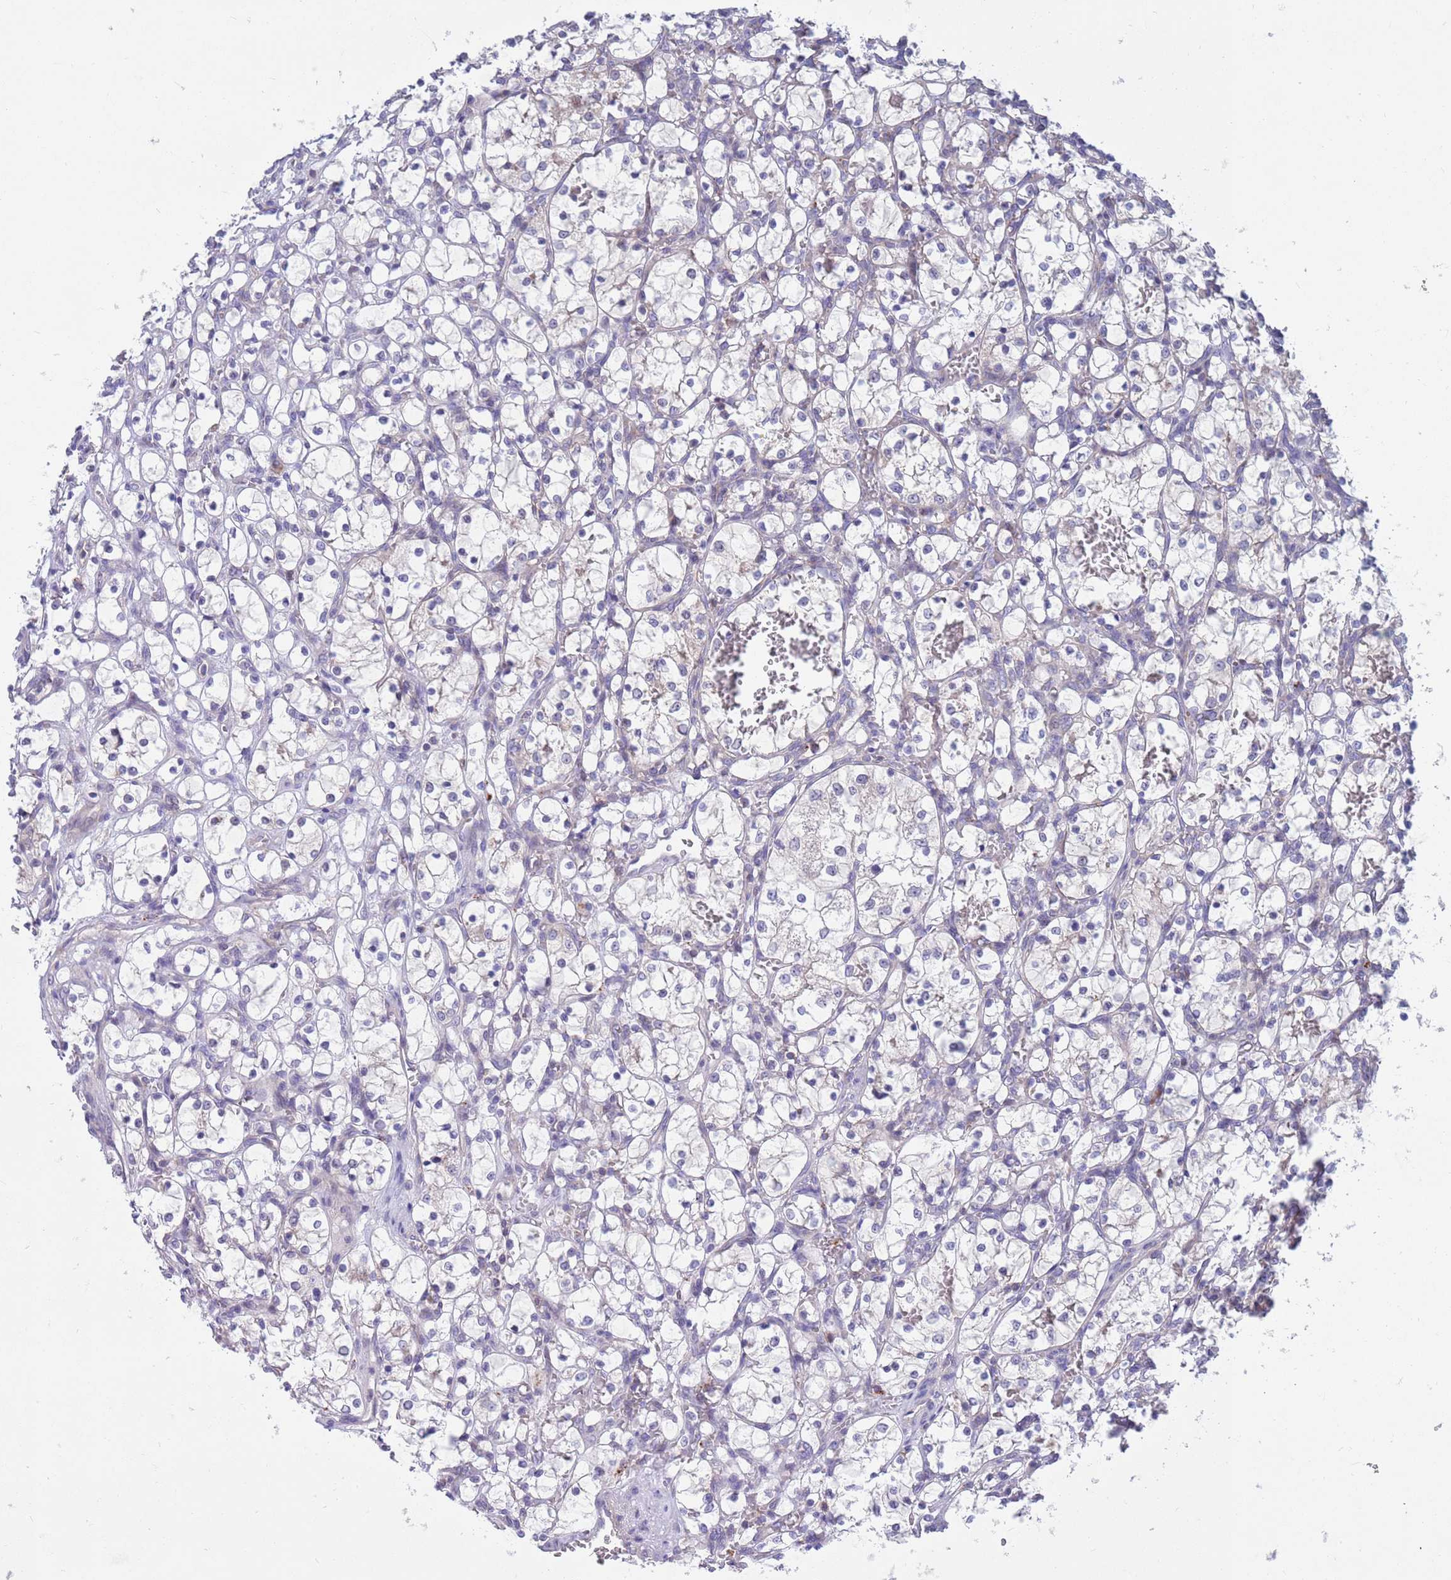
{"staining": {"intensity": "negative", "quantity": "none", "location": "none"}, "tissue": "renal cancer", "cell_type": "Tumor cells", "image_type": "cancer", "snomed": [{"axis": "morphology", "description": "Adenocarcinoma, NOS"}, {"axis": "topography", "description": "Kidney"}], "caption": "IHC of human renal cancer (adenocarcinoma) exhibits no positivity in tumor cells.", "gene": "KLHL29", "patient": {"sex": "female", "age": 69}}